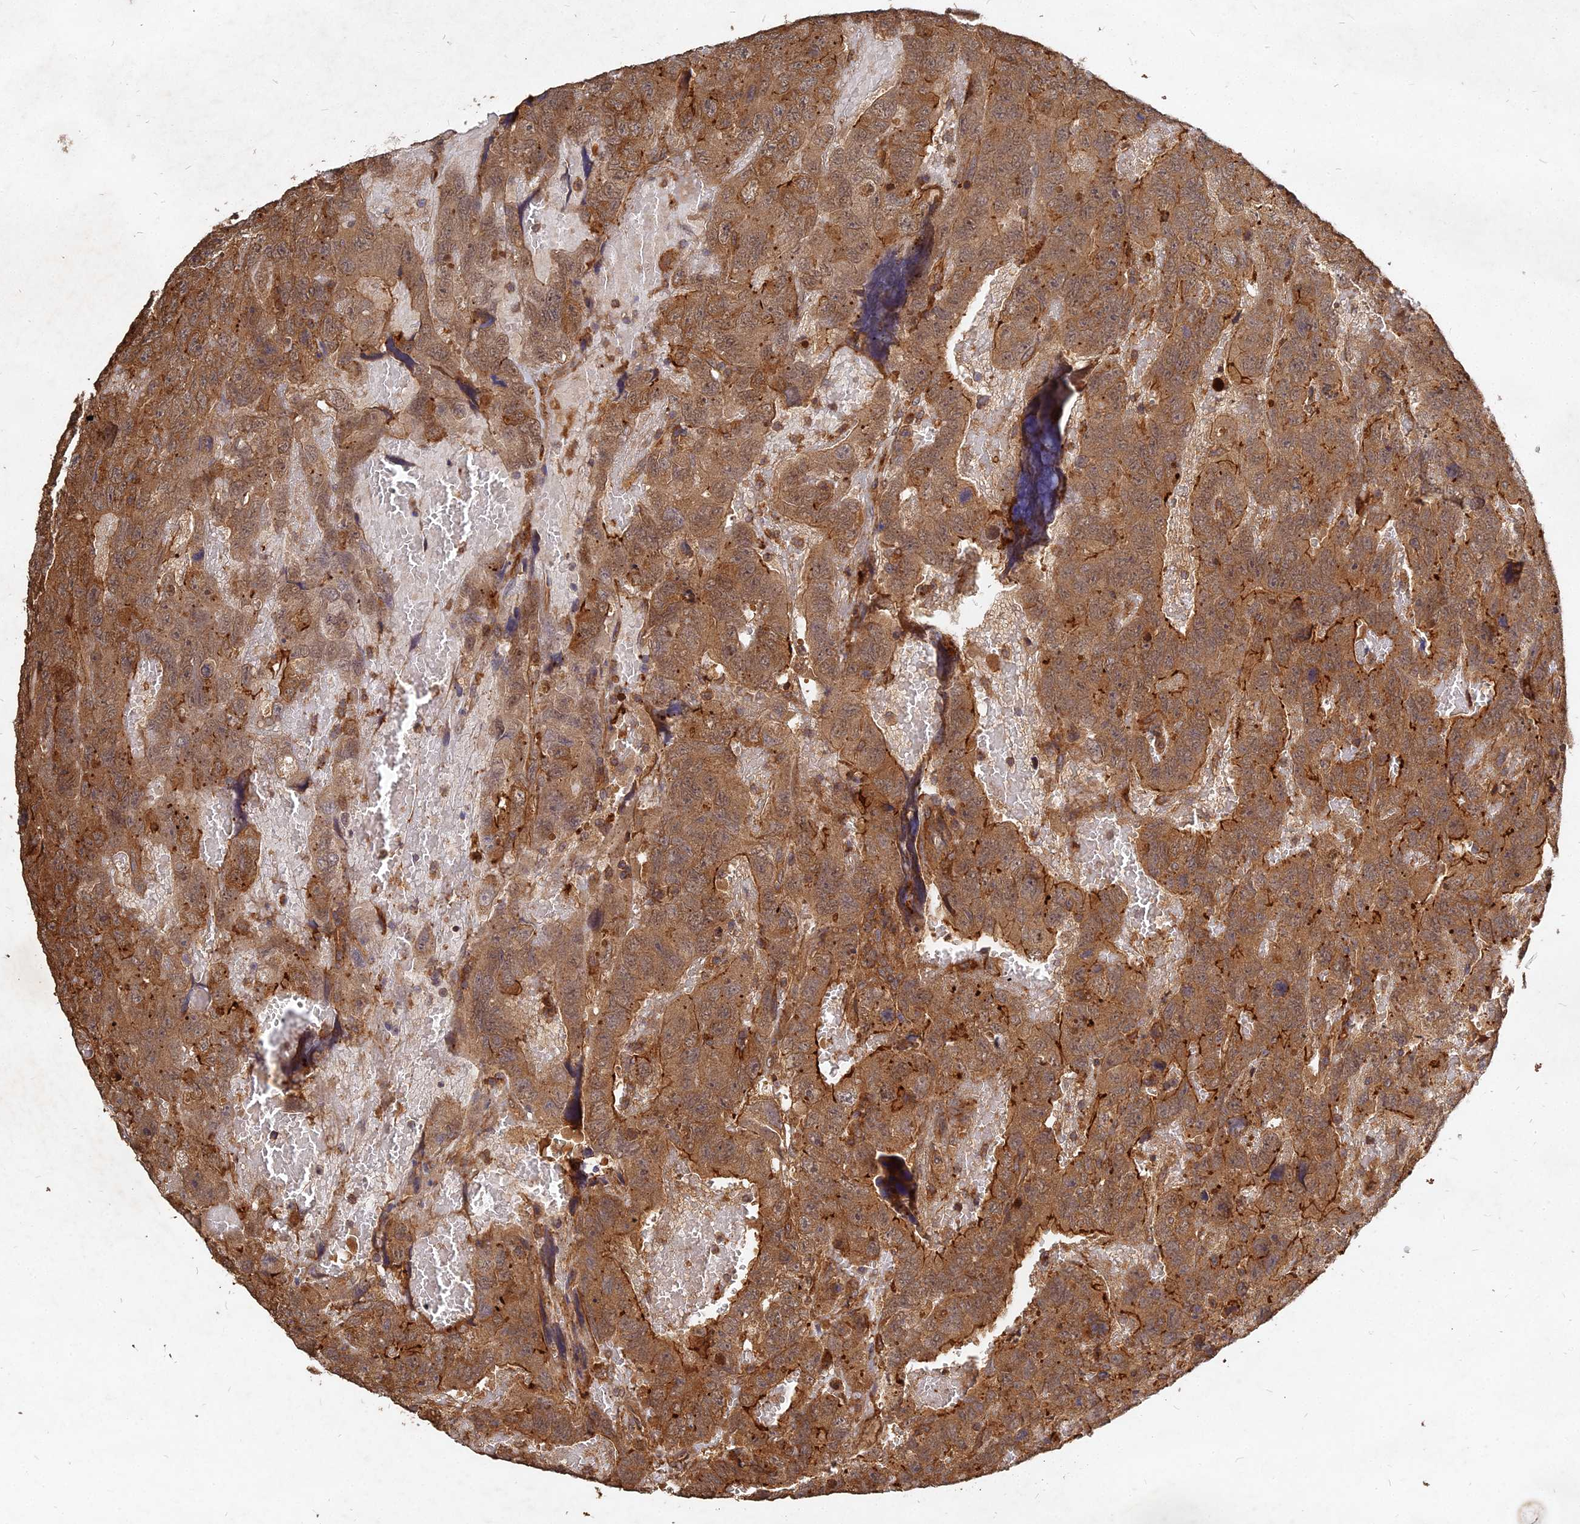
{"staining": {"intensity": "strong", "quantity": ">75%", "location": "cytoplasmic/membranous"}, "tissue": "testis cancer", "cell_type": "Tumor cells", "image_type": "cancer", "snomed": [{"axis": "morphology", "description": "Carcinoma, Embryonal, NOS"}, {"axis": "topography", "description": "Testis"}], "caption": "This image shows IHC staining of human embryonal carcinoma (testis), with high strong cytoplasmic/membranous positivity in about >75% of tumor cells.", "gene": "UBE2W", "patient": {"sex": "male", "age": 45}}